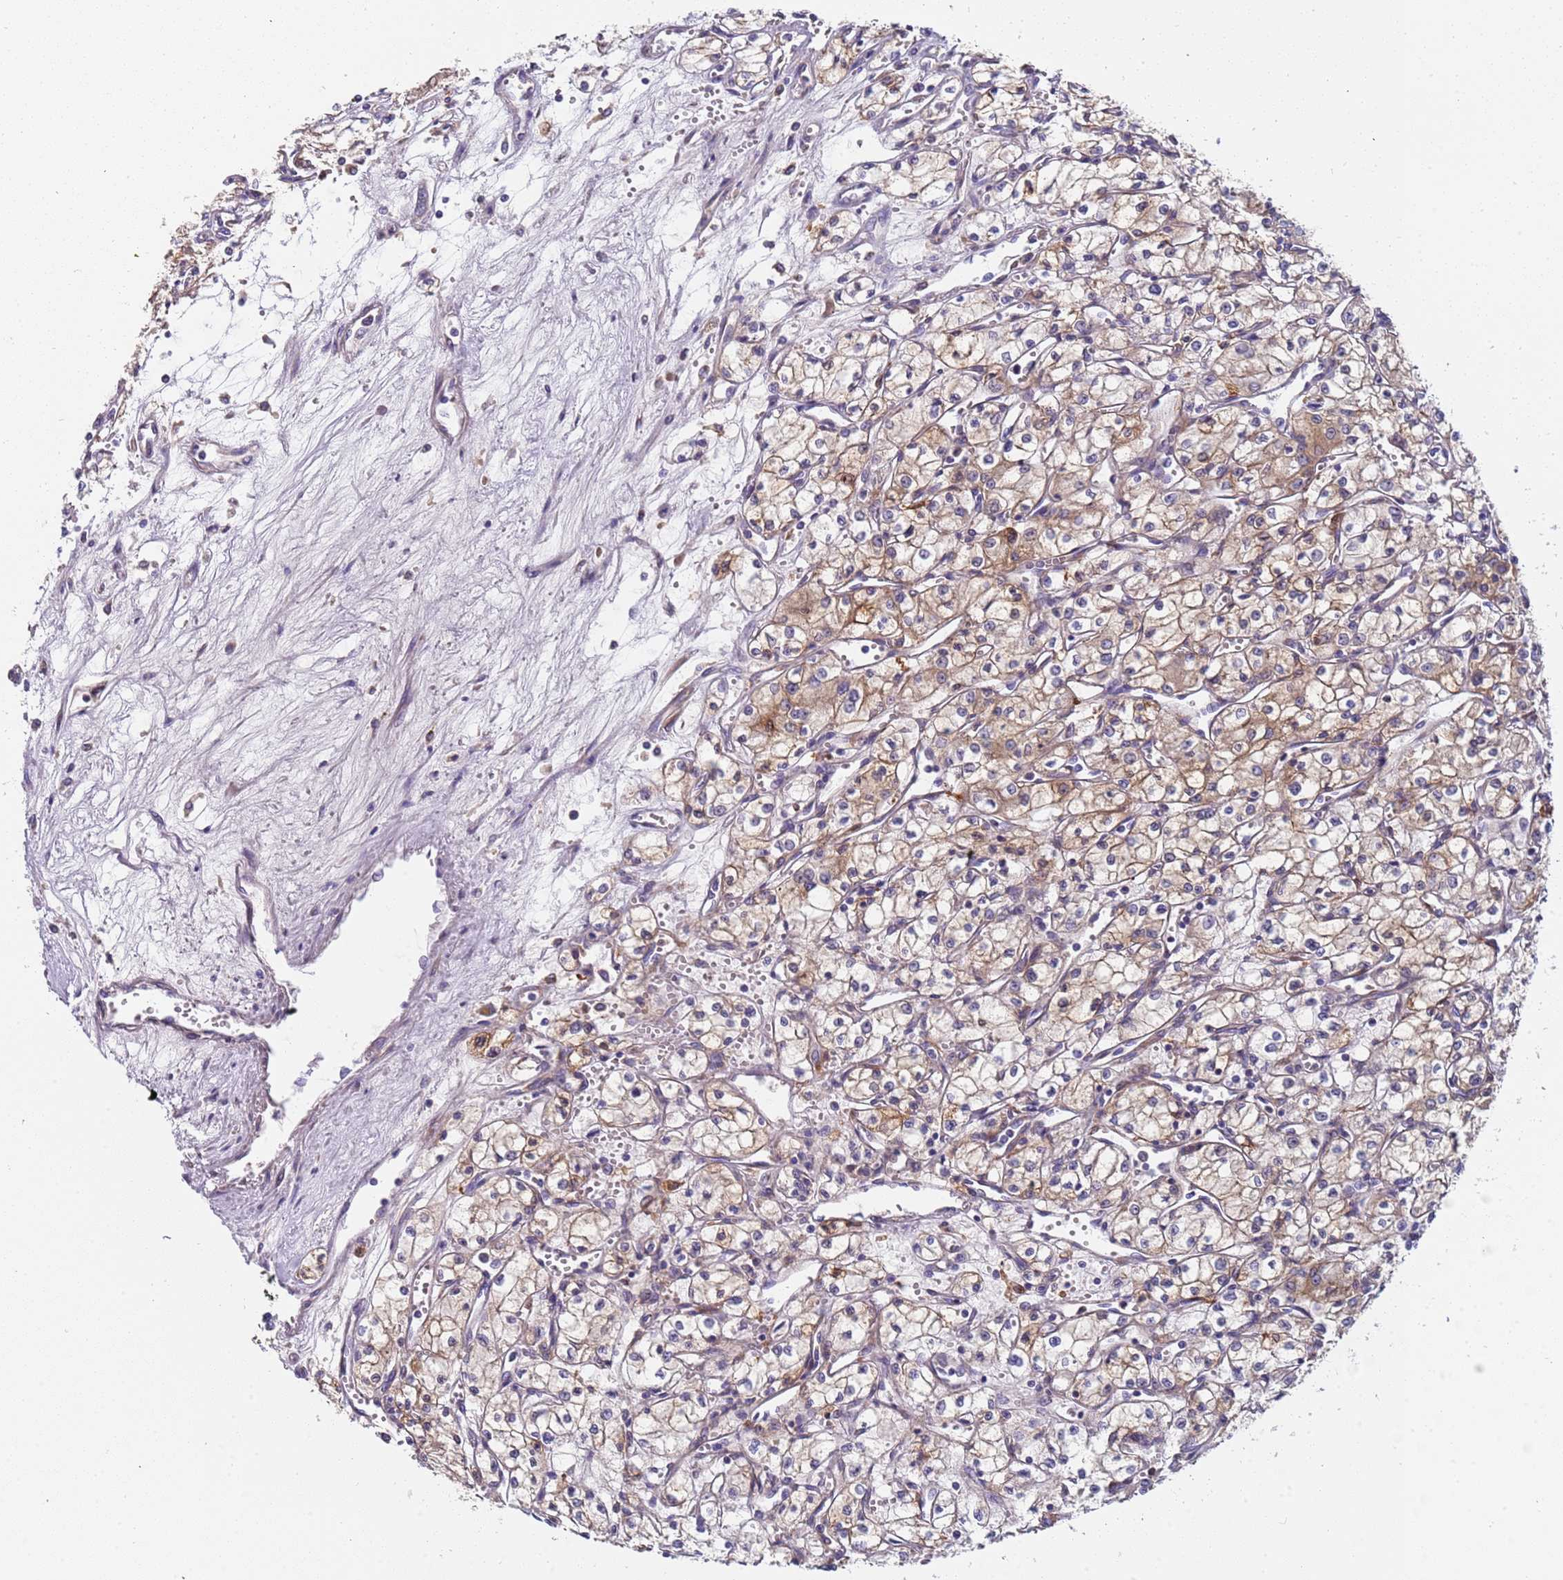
{"staining": {"intensity": "weak", "quantity": "25%-75%", "location": "cytoplasmic/membranous"}, "tissue": "renal cancer", "cell_type": "Tumor cells", "image_type": "cancer", "snomed": [{"axis": "morphology", "description": "Adenocarcinoma, NOS"}, {"axis": "topography", "description": "Kidney"}], "caption": "An image of human renal cancer (adenocarcinoma) stained for a protein demonstrates weak cytoplasmic/membranous brown staining in tumor cells. Nuclei are stained in blue.", "gene": "PAQR7", "patient": {"sex": "male", "age": 59}}